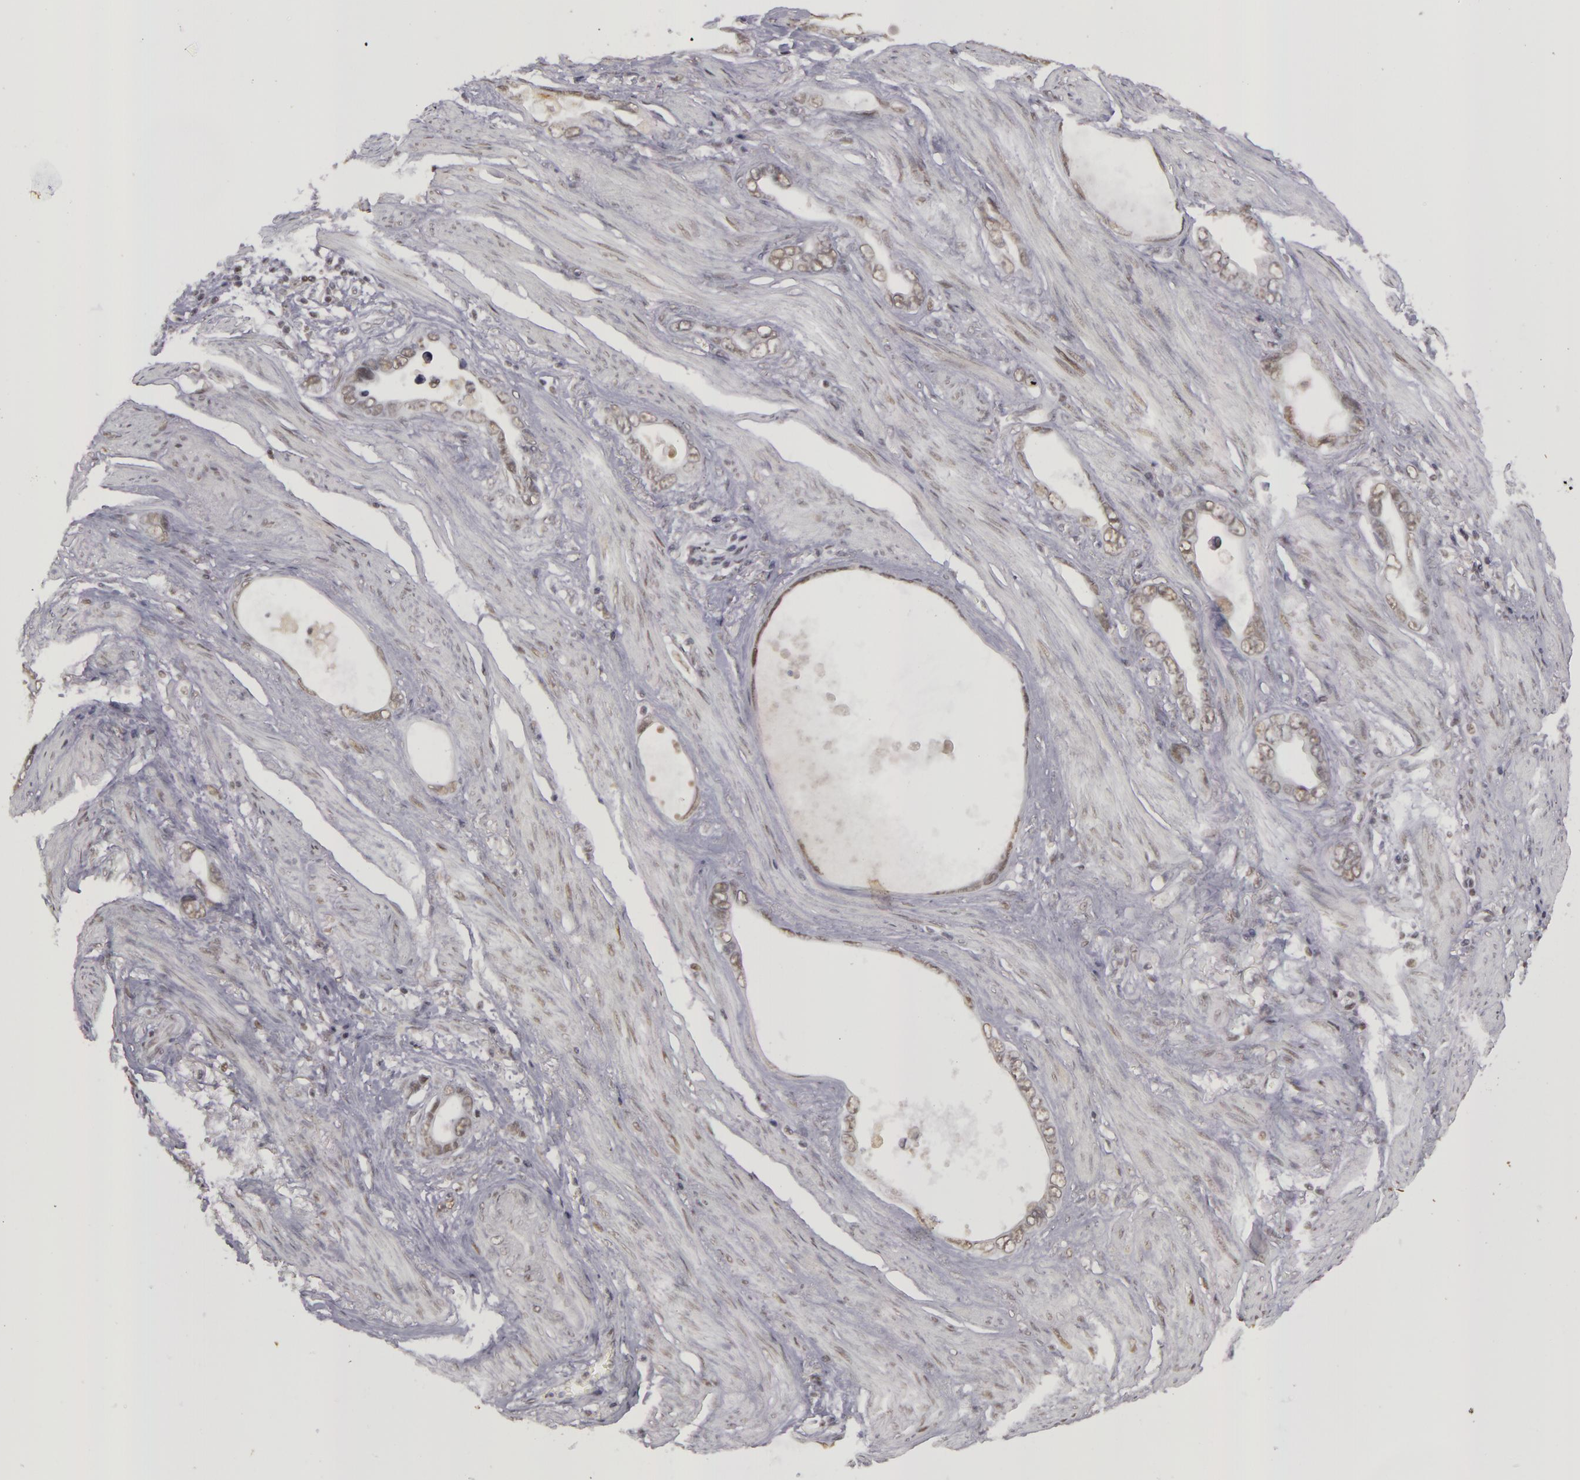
{"staining": {"intensity": "weak", "quantity": "<25%", "location": "nuclear"}, "tissue": "stomach cancer", "cell_type": "Tumor cells", "image_type": "cancer", "snomed": [{"axis": "morphology", "description": "Adenocarcinoma, NOS"}, {"axis": "topography", "description": "Stomach"}], "caption": "Immunohistochemistry (IHC) of human stomach cancer displays no staining in tumor cells.", "gene": "RRP7A", "patient": {"sex": "male", "age": 78}}